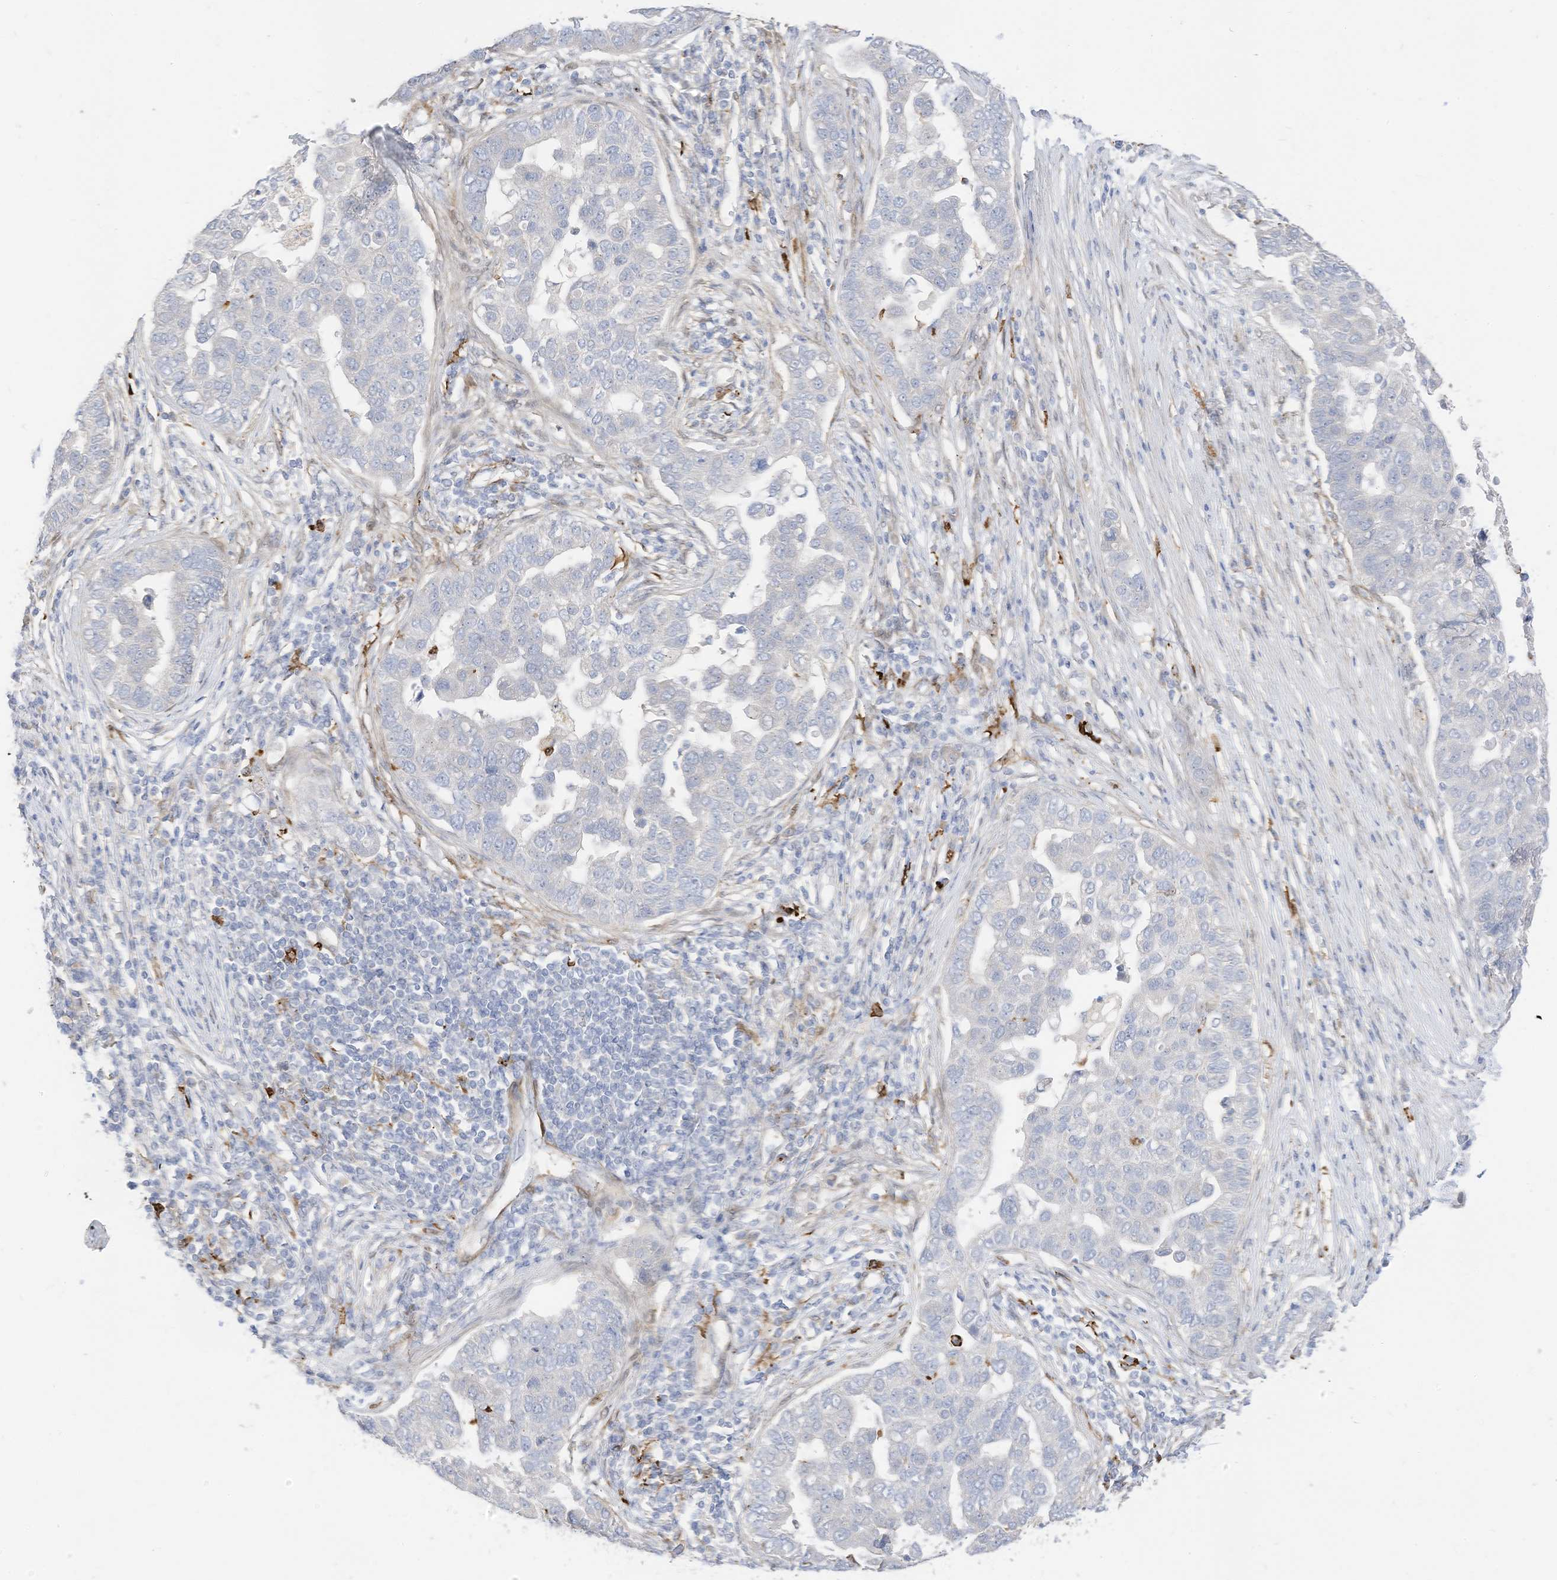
{"staining": {"intensity": "negative", "quantity": "none", "location": "none"}, "tissue": "pancreatic cancer", "cell_type": "Tumor cells", "image_type": "cancer", "snomed": [{"axis": "morphology", "description": "Adenocarcinoma, NOS"}, {"axis": "topography", "description": "Pancreas"}], "caption": "Adenocarcinoma (pancreatic) was stained to show a protein in brown. There is no significant staining in tumor cells. (Brightfield microscopy of DAB IHC at high magnification).", "gene": "ATP13A1", "patient": {"sex": "female", "age": 61}}